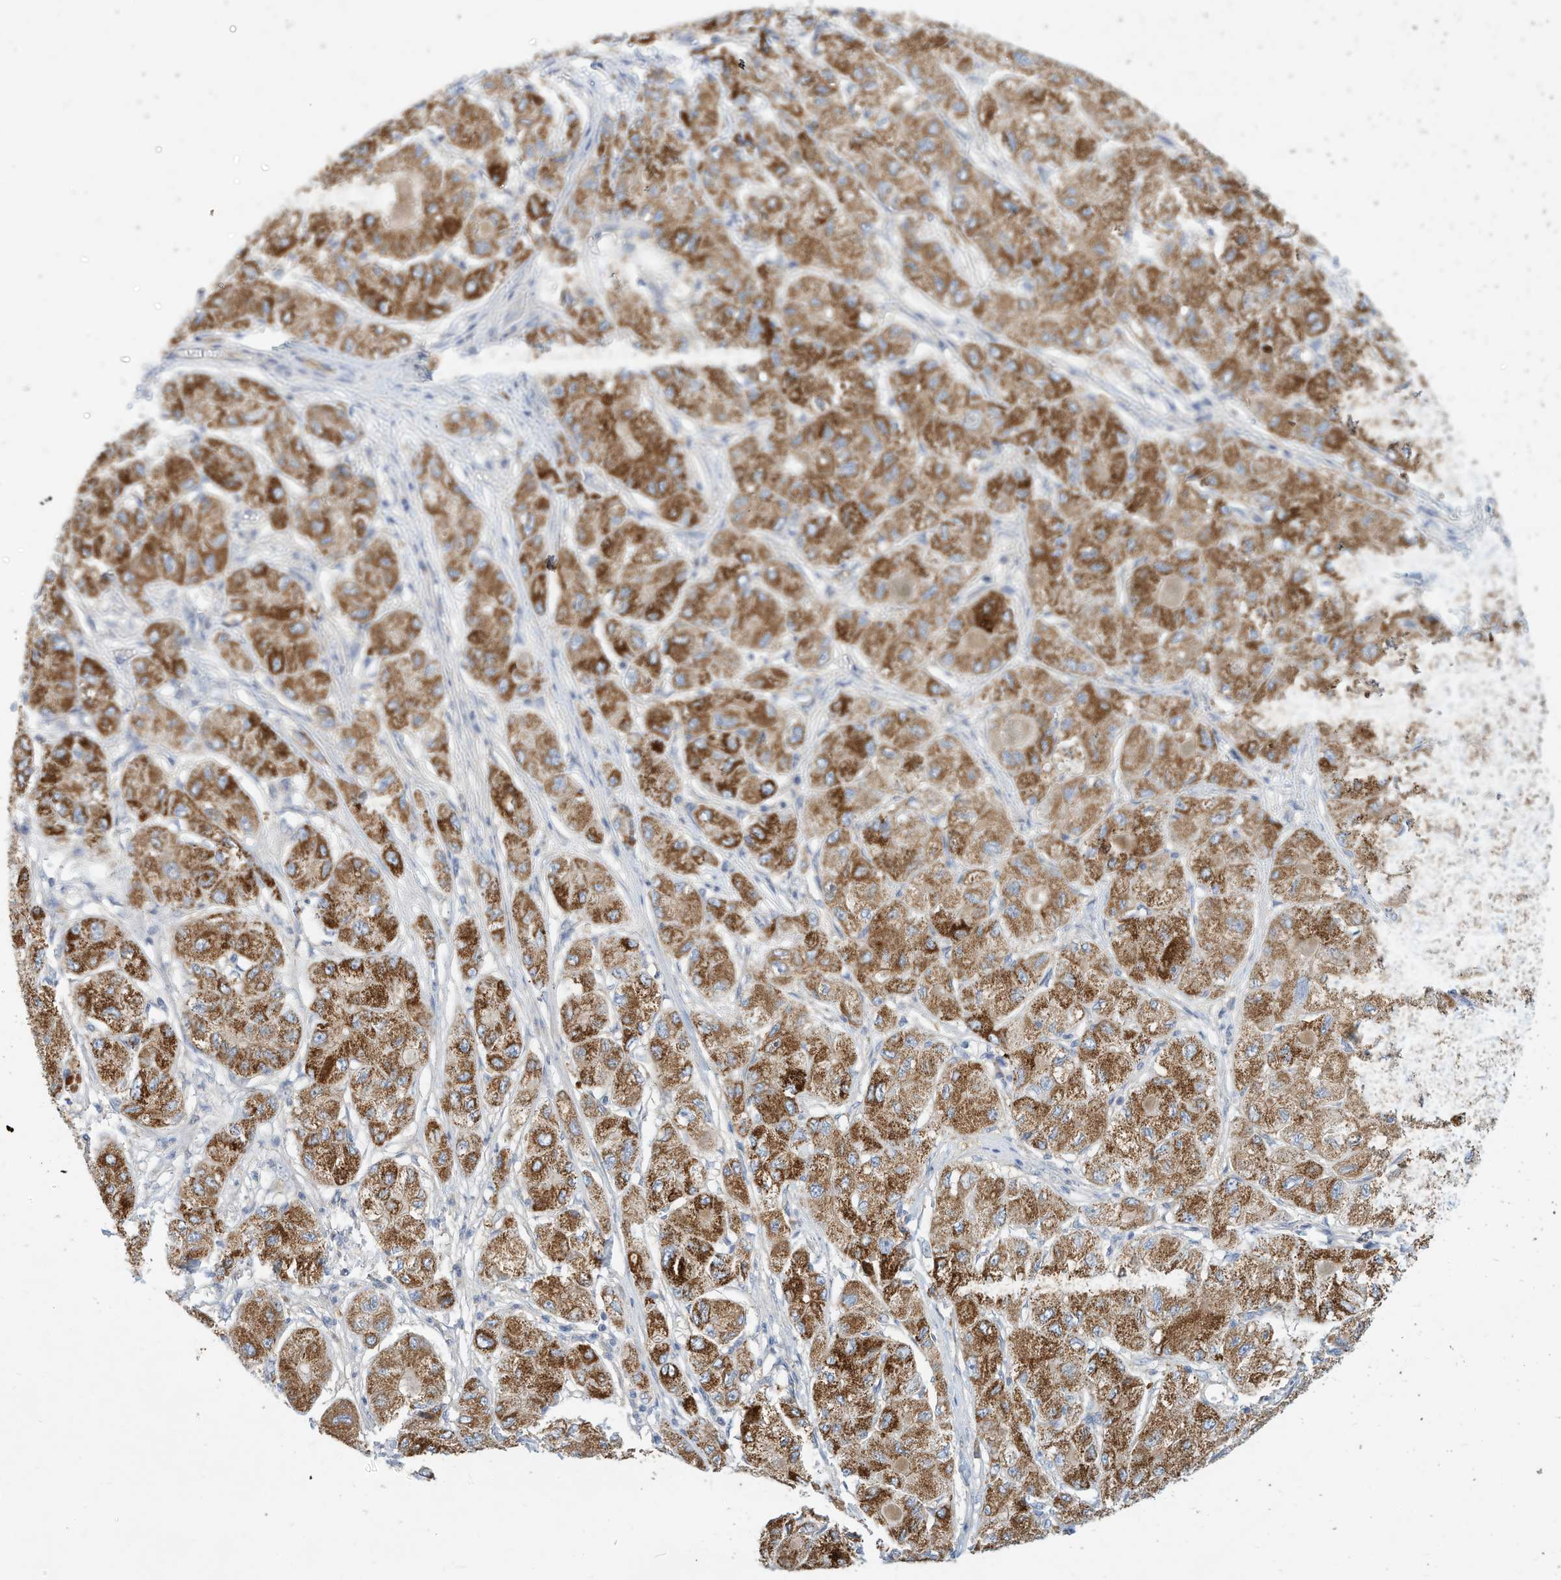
{"staining": {"intensity": "moderate", "quantity": ">75%", "location": "cytoplasmic/membranous"}, "tissue": "liver cancer", "cell_type": "Tumor cells", "image_type": "cancer", "snomed": [{"axis": "morphology", "description": "Carcinoma, Hepatocellular, NOS"}, {"axis": "topography", "description": "Liver"}], "caption": "Protein staining of liver cancer tissue displays moderate cytoplasmic/membranous positivity in about >75% of tumor cells.", "gene": "RHOH", "patient": {"sex": "male", "age": 80}}